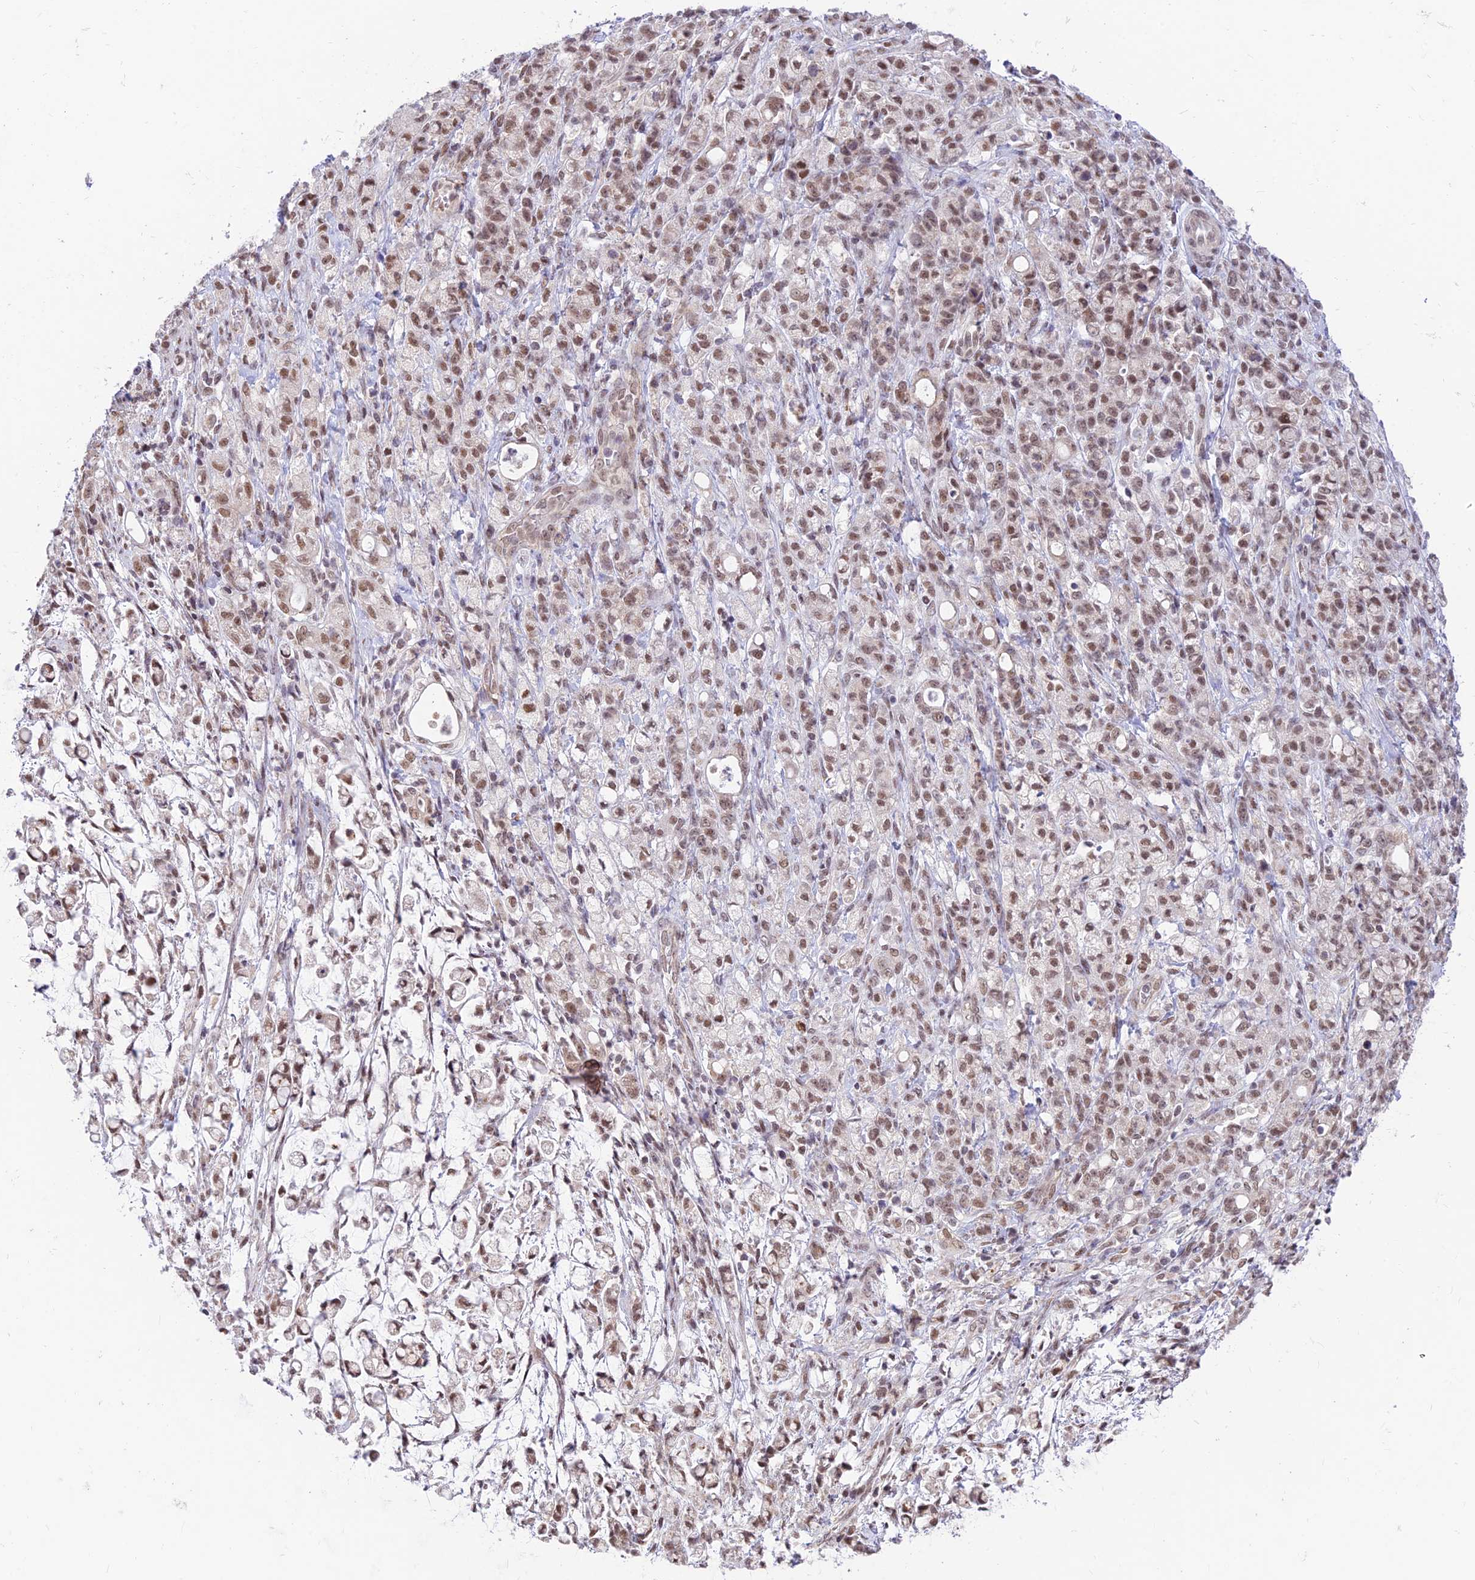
{"staining": {"intensity": "moderate", "quantity": ">75%", "location": "nuclear"}, "tissue": "stomach cancer", "cell_type": "Tumor cells", "image_type": "cancer", "snomed": [{"axis": "morphology", "description": "Adenocarcinoma, NOS"}, {"axis": "topography", "description": "Stomach"}], "caption": "Immunohistochemical staining of human adenocarcinoma (stomach) exhibits medium levels of moderate nuclear protein staining in approximately >75% of tumor cells.", "gene": "MICOS13", "patient": {"sex": "female", "age": 60}}